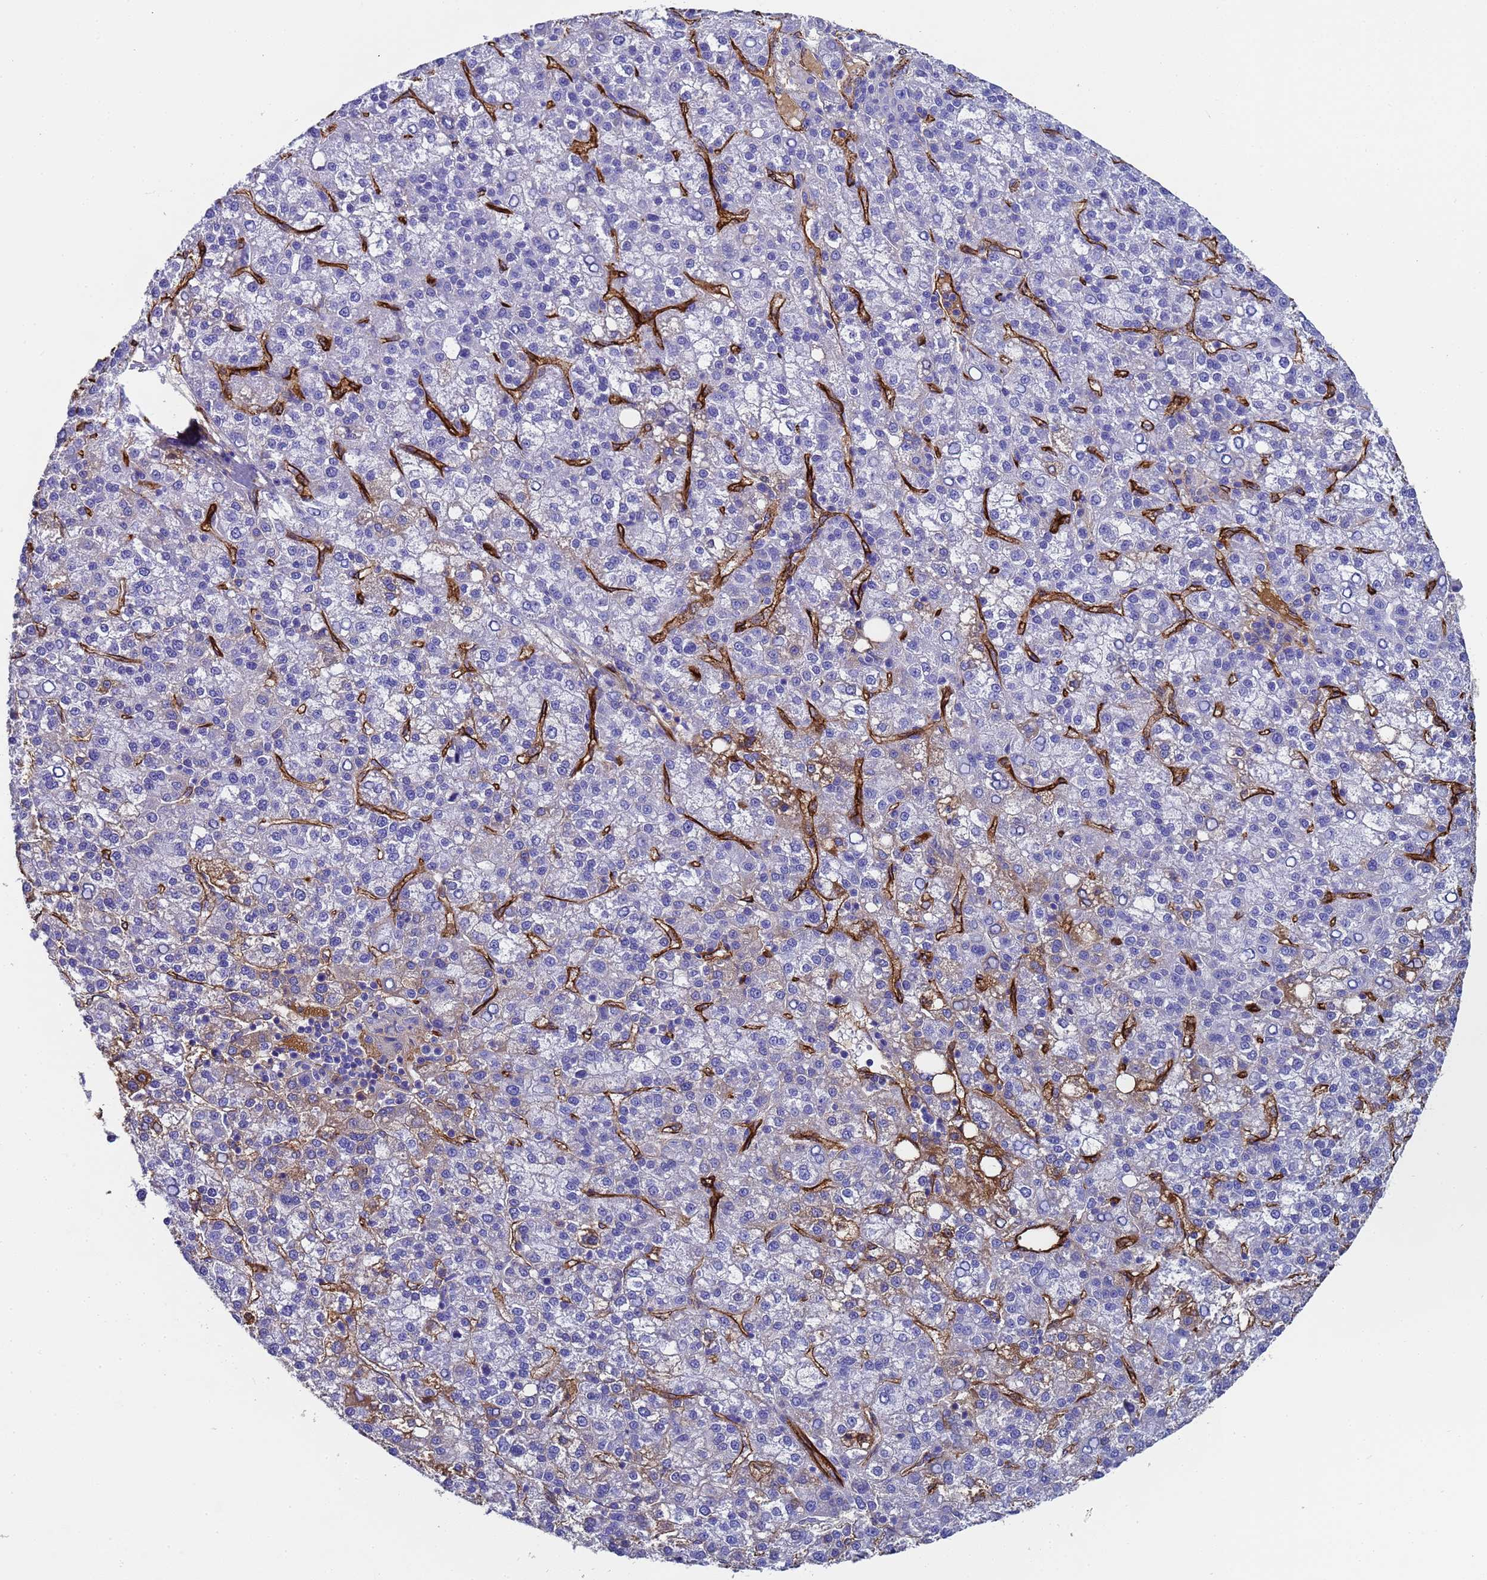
{"staining": {"intensity": "moderate", "quantity": "<25%", "location": "cytoplasmic/membranous"}, "tissue": "liver cancer", "cell_type": "Tumor cells", "image_type": "cancer", "snomed": [{"axis": "morphology", "description": "Carcinoma, Hepatocellular, NOS"}, {"axis": "topography", "description": "Liver"}], "caption": "A low amount of moderate cytoplasmic/membranous positivity is present in approximately <25% of tumor cells in liver cancer (hepatocellular carcinoma) tissue.", "gene": "ADIPOQ", "patient": {"sex": "female", "age": 58}}